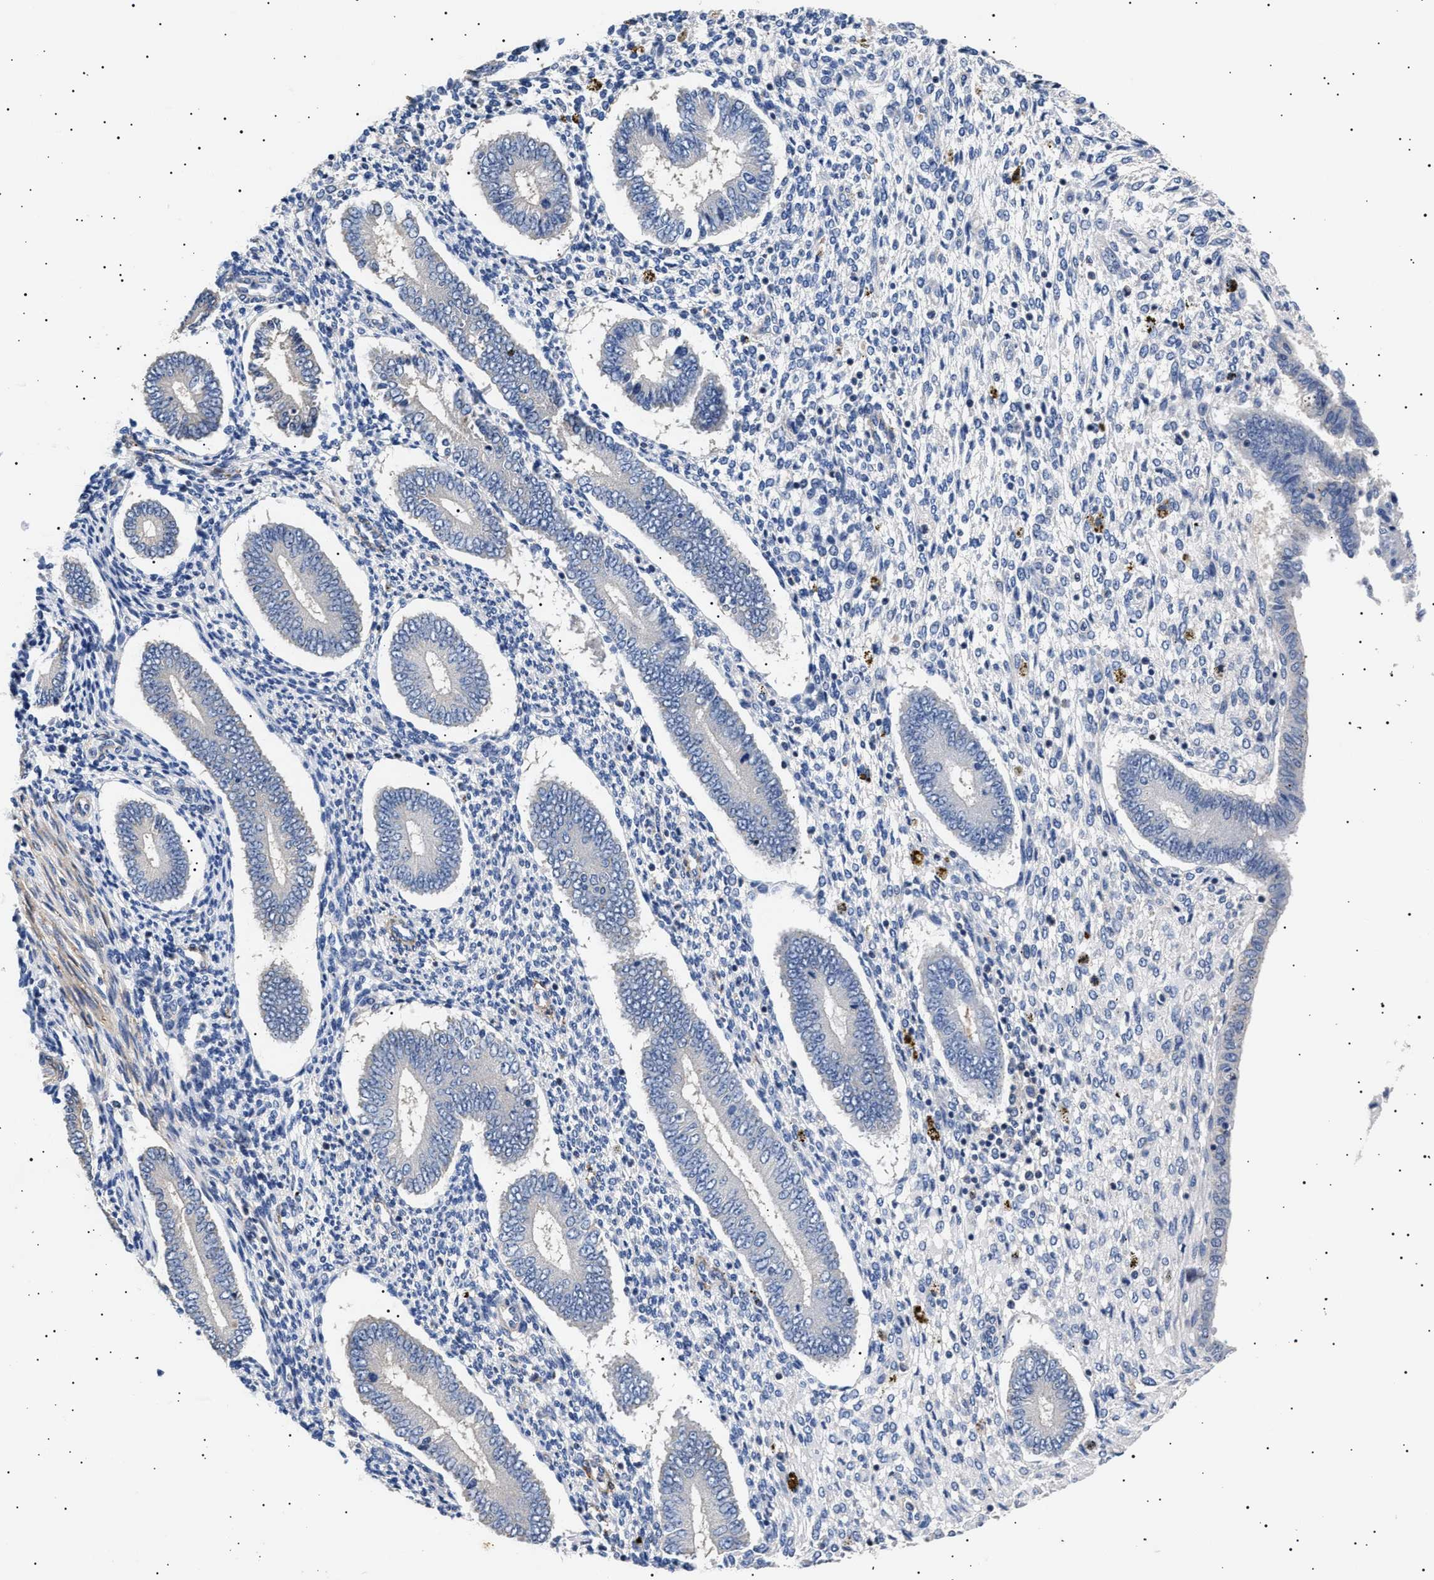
{"staining": {"intensity": "negative", "quantity": "none", "location": "none"}, "tissue": "endometrium", "cell_type": "Cells in endometrial stroma", "image_type": "normal", "snomed": [{"axis": "morphology", "description": "Normal tissue, NOS"}, {"axis": "topography", "description": "Endometrium"}], "caption": "Protein analysis of benign endometrium demonstrates no significant positivity in cells in endometrial stroma.", "gene": "HEMGN", "patient": {"sex": "female", "age": 42}}